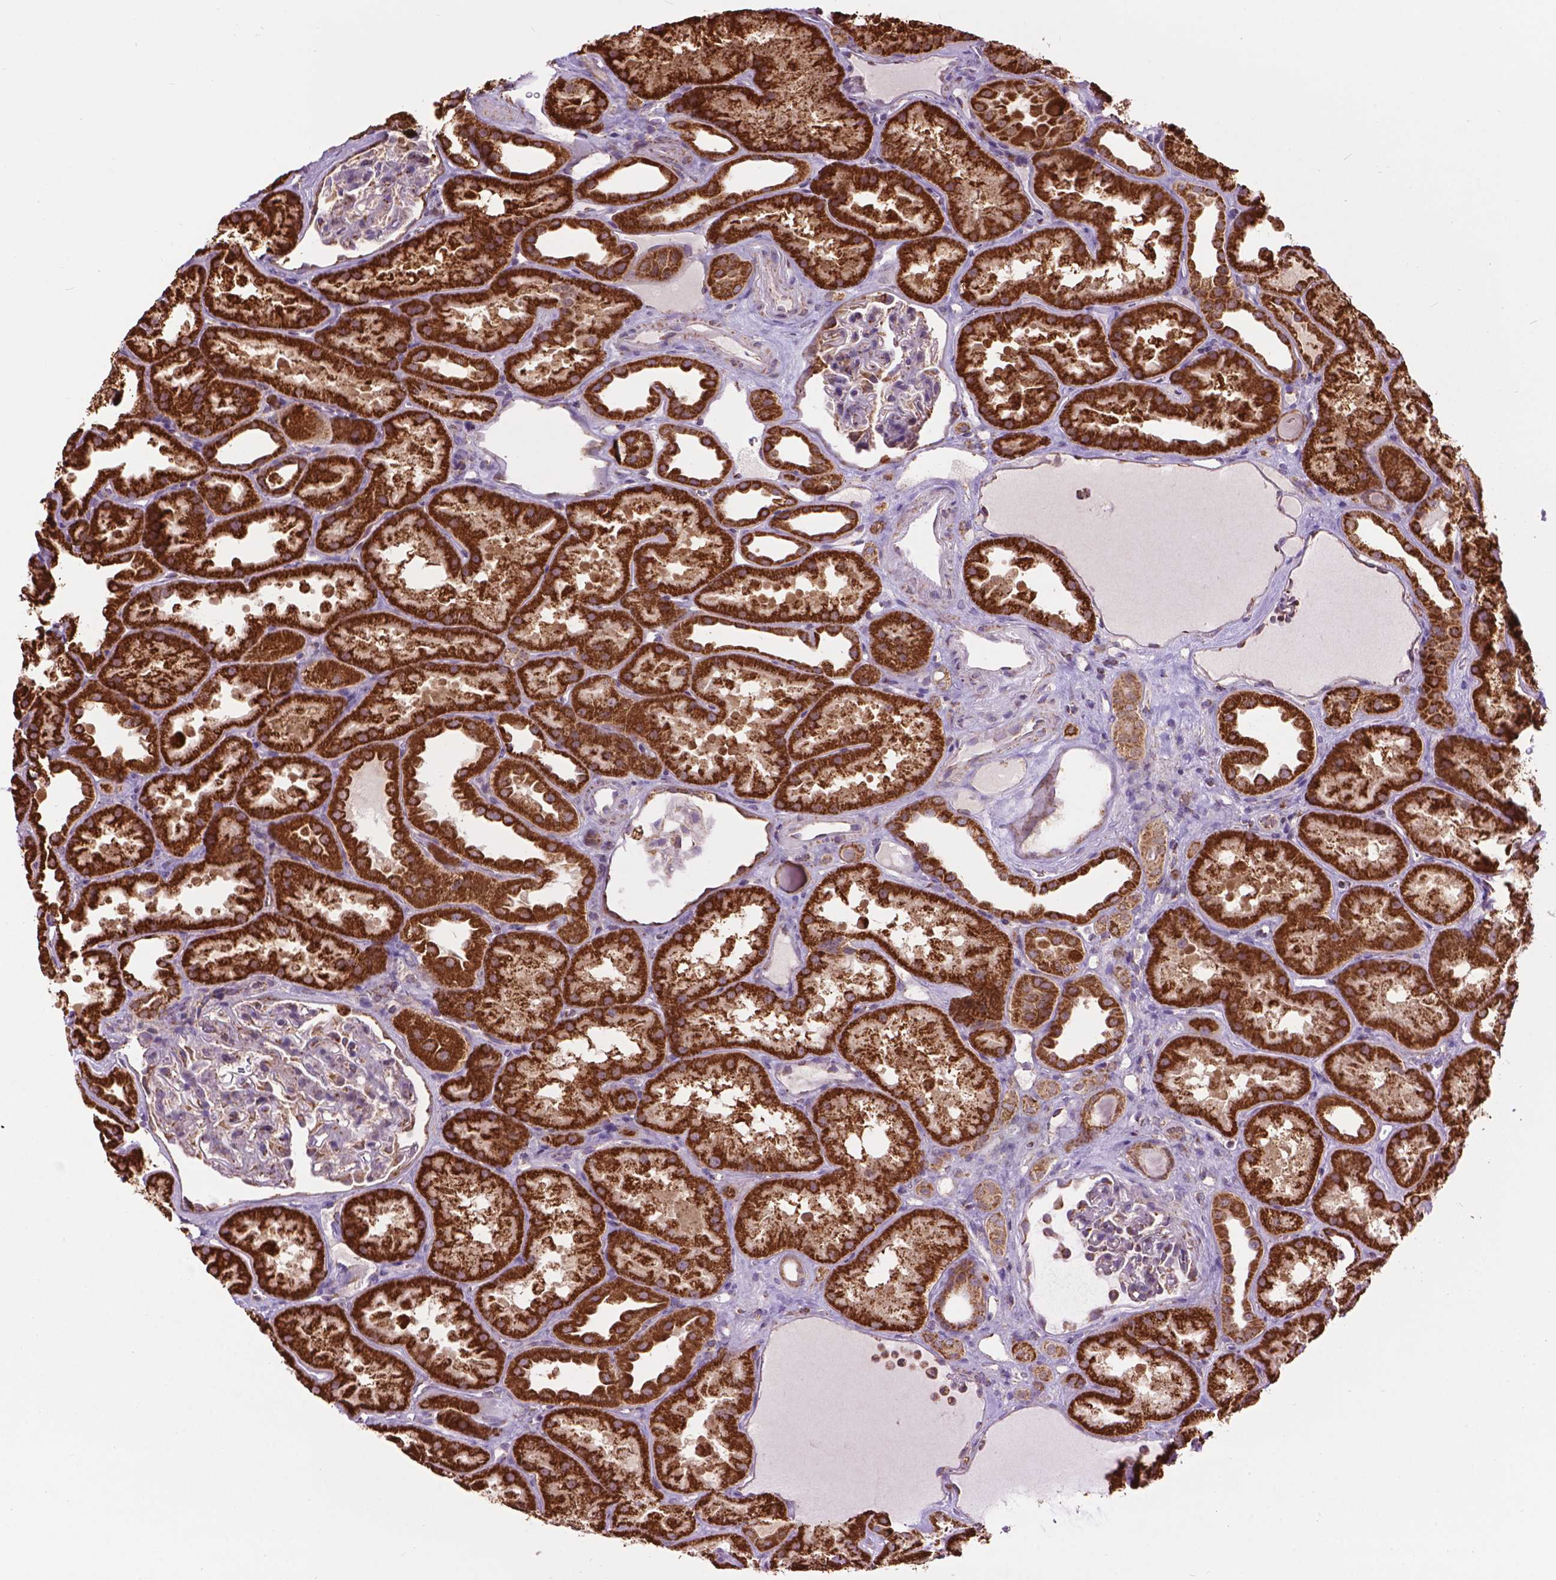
{"staining": {"intensity": "weak", "quantity": "<25%", "location": "cytoplasmic/membranous"}, "tissue": "kidney", "cell_type": "Cells in glomeruli", "image_type": "normal", "snomed": [{"axis": "morphology", "description": "Normal tissue, NOS"}, {"axis": "topography", "description": "Kidney"}], "caption": "Image shows no protein expression in cells in glomeruli of normal kidney.", "gene": "PYCR3", "patient": {"sex": "male", "age": 61}}